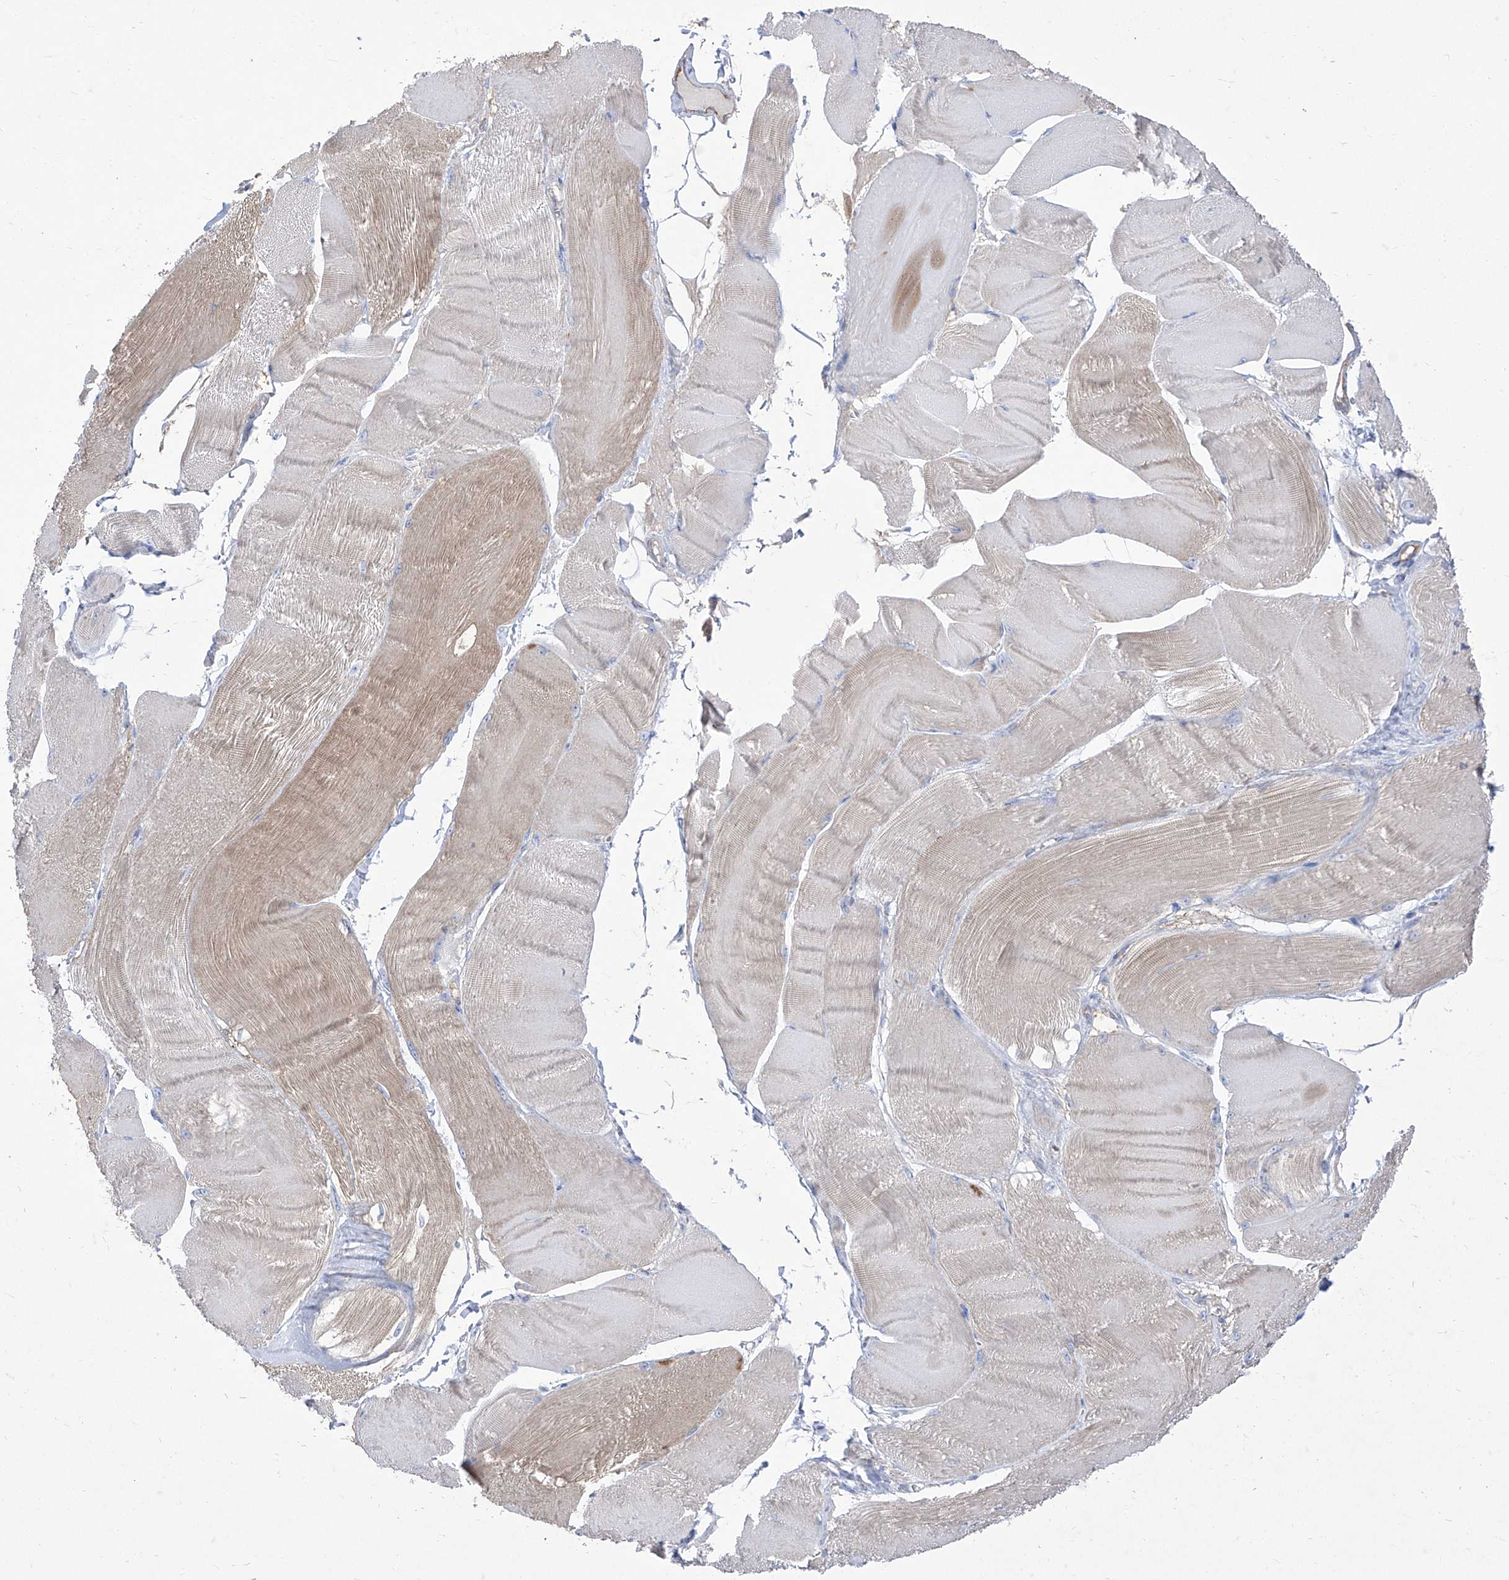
{"staining": {"intensity": "weak", "quantity": "25%-75%", "location": "cytoplasmic/membranous"}, "tissue": "skeletal muscle", "cell_type": "Myocytes", "image_type": "normal", "snomed": [{"axis": "morphology", "description": "Normal tissue, NOS"}, {"axis": "morphology", "description": "Basal cell carcinoma"}, {"axis": "topography", "description": "Skeletal muscle"}], "caption": "Immunohistochemical staining of normal skeletal muscle displays 25%-75% levels of weak cytoplasmic/membranous protein expression in about 25%-75% of myocytes.", "gene": "C1orf74", "patient": {"sex": "female", "age": 64}}